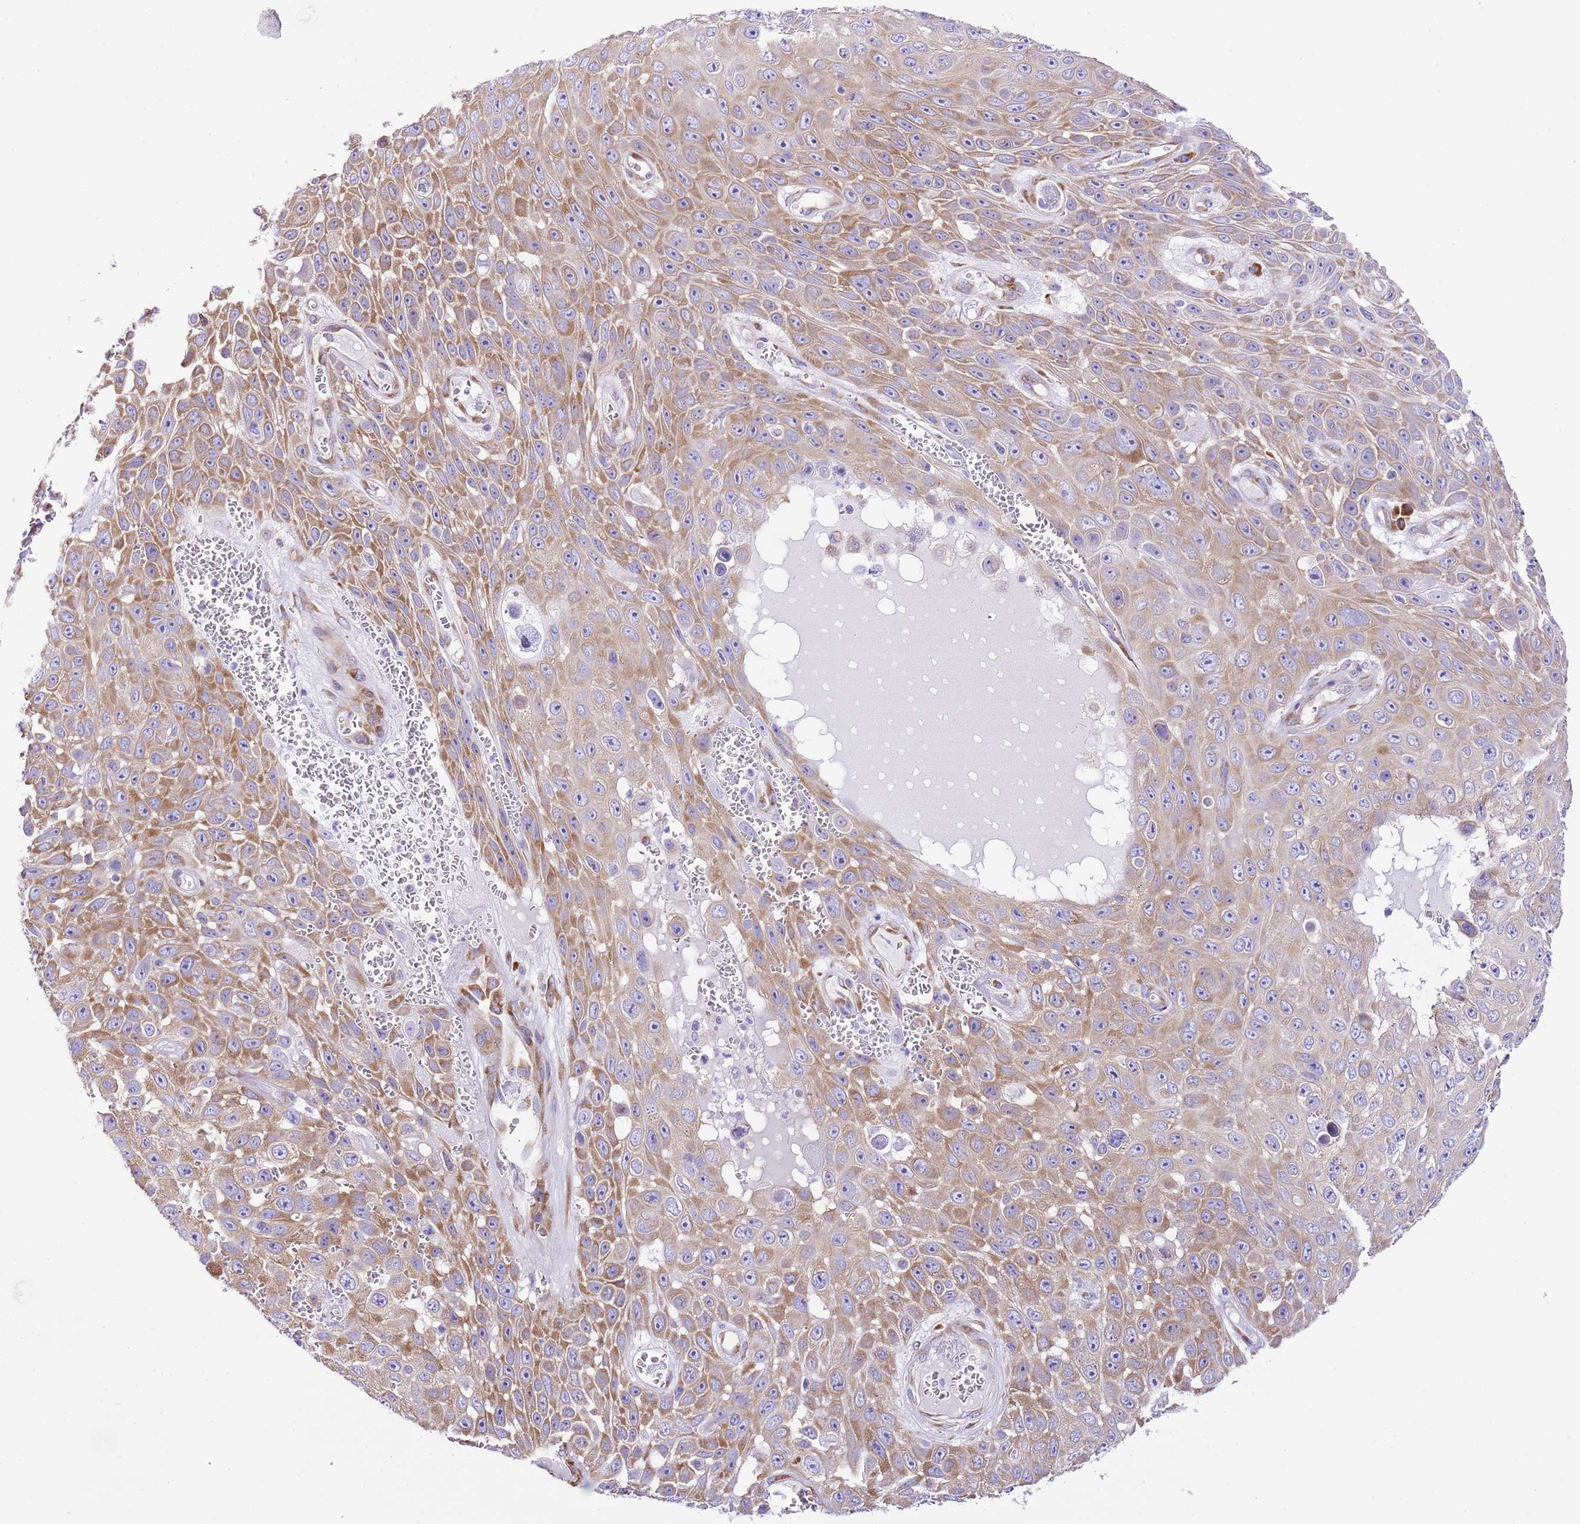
{"staining": {"intensity": "moderate", "quantity": "25%-75%", "location": "cytoplasmic/membranous"}, "tissue": "skin cancer", "cell_type": "Tumor cells", "image_type": "cancer", "snomed": [{"axis": "morphology", "description": "Squamous cell carcinoma, NOS"}, {"axis": "topography", "description": "Skin"}], "caption": "A photomicrograph of human squamous cell carcinoma (skin) stained for a protein displays moderate cytoplasmic/membranous brown staining in tumor cells. Using DAB (brown) and hematoxylin (blue) stains, captured at high magnification using brightfield microscopy.", "gene": "RPS10", "patient": {"sex": "male", "age": 82}}